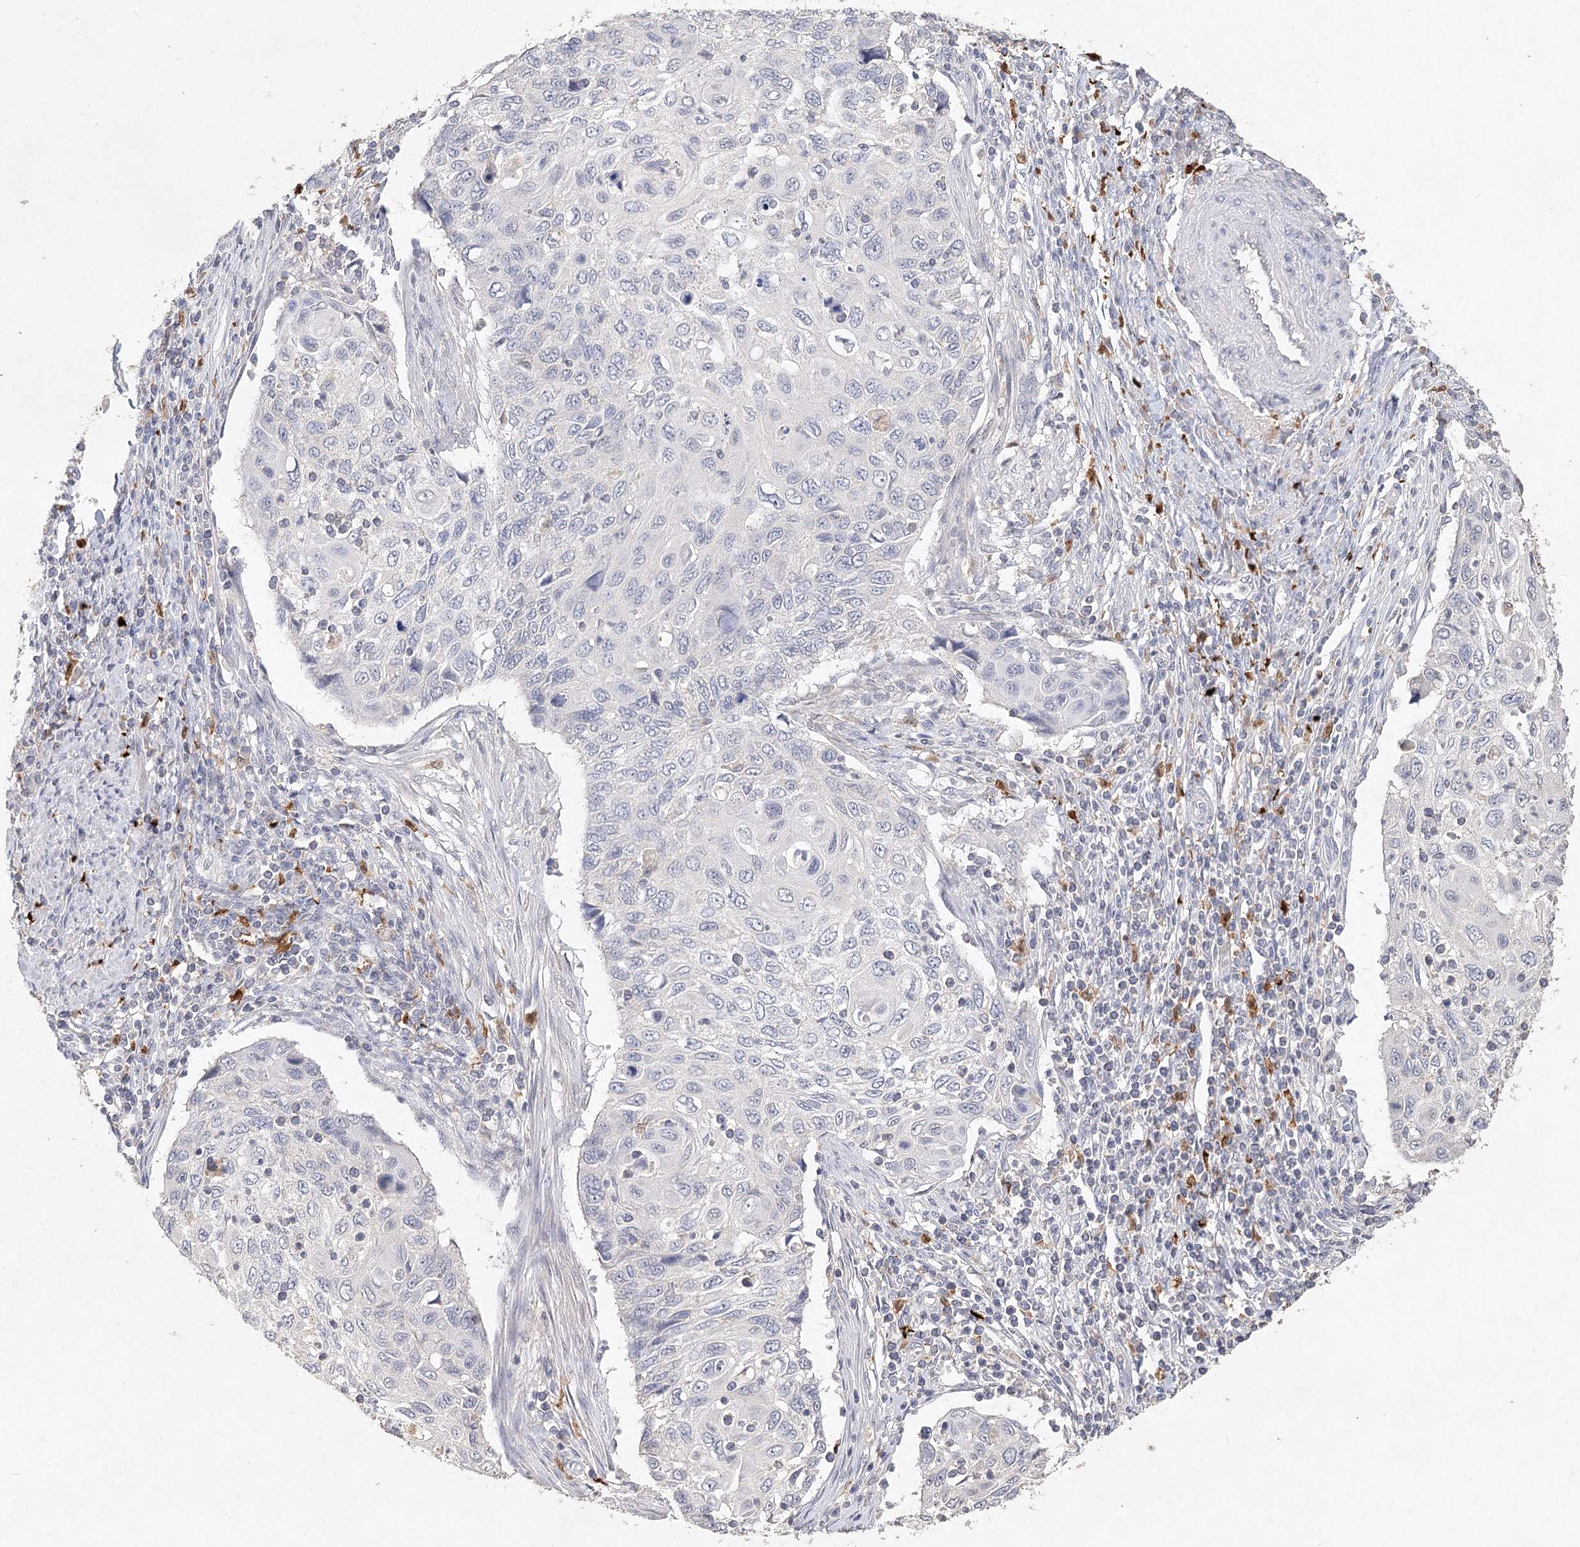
{"staining": {"intensity": "negative", "quantity": "none", "location": "none"}, "tissue": "cervical cancer", "cell_type": "Tumor cells", "image_type": "cancer", "snomed": [{"axis": "morphology", "description": "Squamous cell carcinoma, NOS"}, {"axis": "topography", "description": "Cervix"}], "caption": "Immunohistochemistry of human cervical squamous cell carcinoma reveals no staining in tumor cells. The staining was performed using DAB to visualize the protein expression in brown, while the nuclei were stained in blue with hematoxylin (Magnification: 20x).", "gene": "ARSI", "patient": {"sex": "female", "age": 70}}